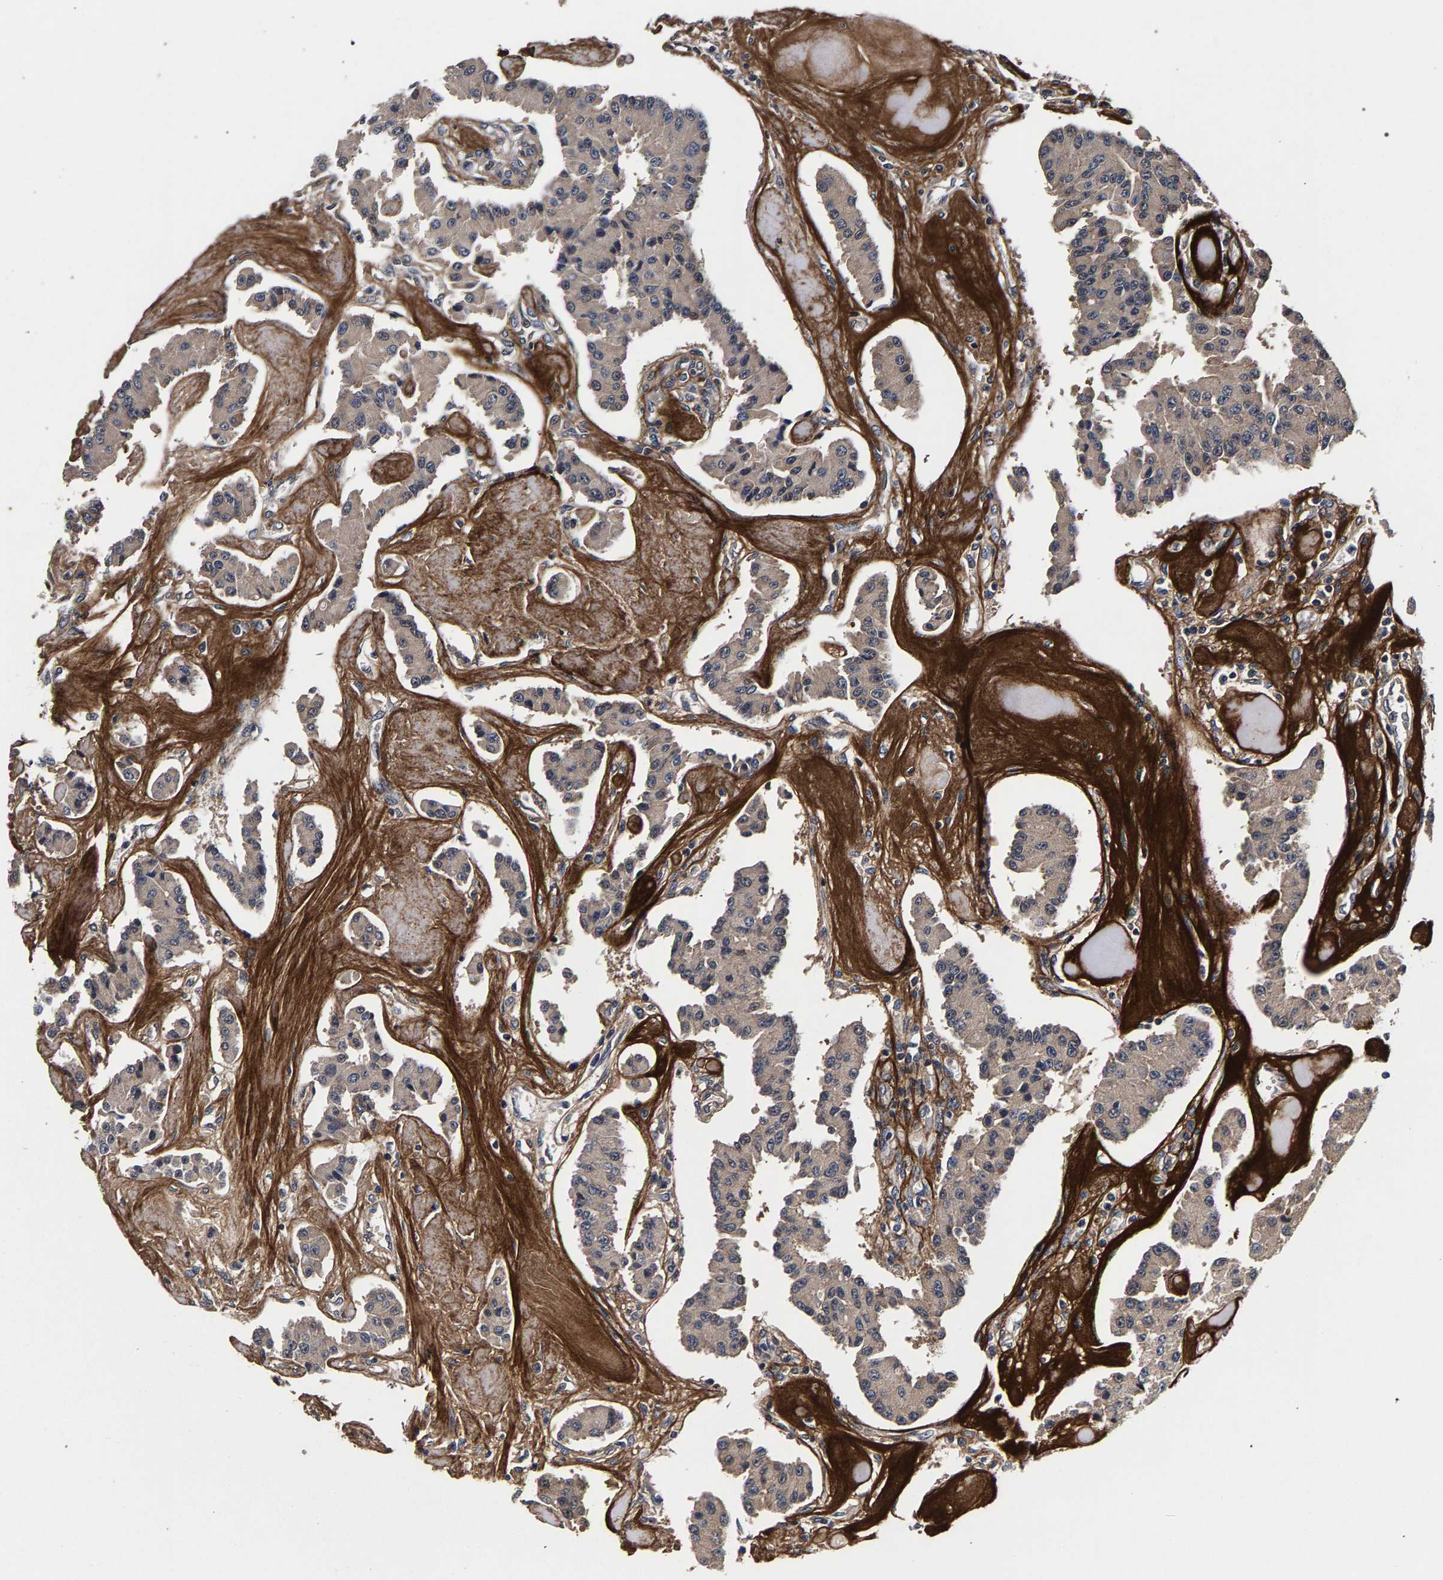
{"staining": {"intensity": "negative", "quantity": "none", "location": "none"}, "tissue": "carcinoid", "cell_type": "Tumor cells", "image_type": "cancer", "snomed": [{"axis": "morphology", "description": "Carcinoid, malignant, NOS"}, {"axis": "topography", "description": "Pancreas"}], "caption": "Immunohistochemistry (IHC) micrograph of human carcinoid stained for a protein (brown), which displays no staining in tumor cells.", "gene": "MARCHF7", "patient": {"sex": "male", "age": 41}}